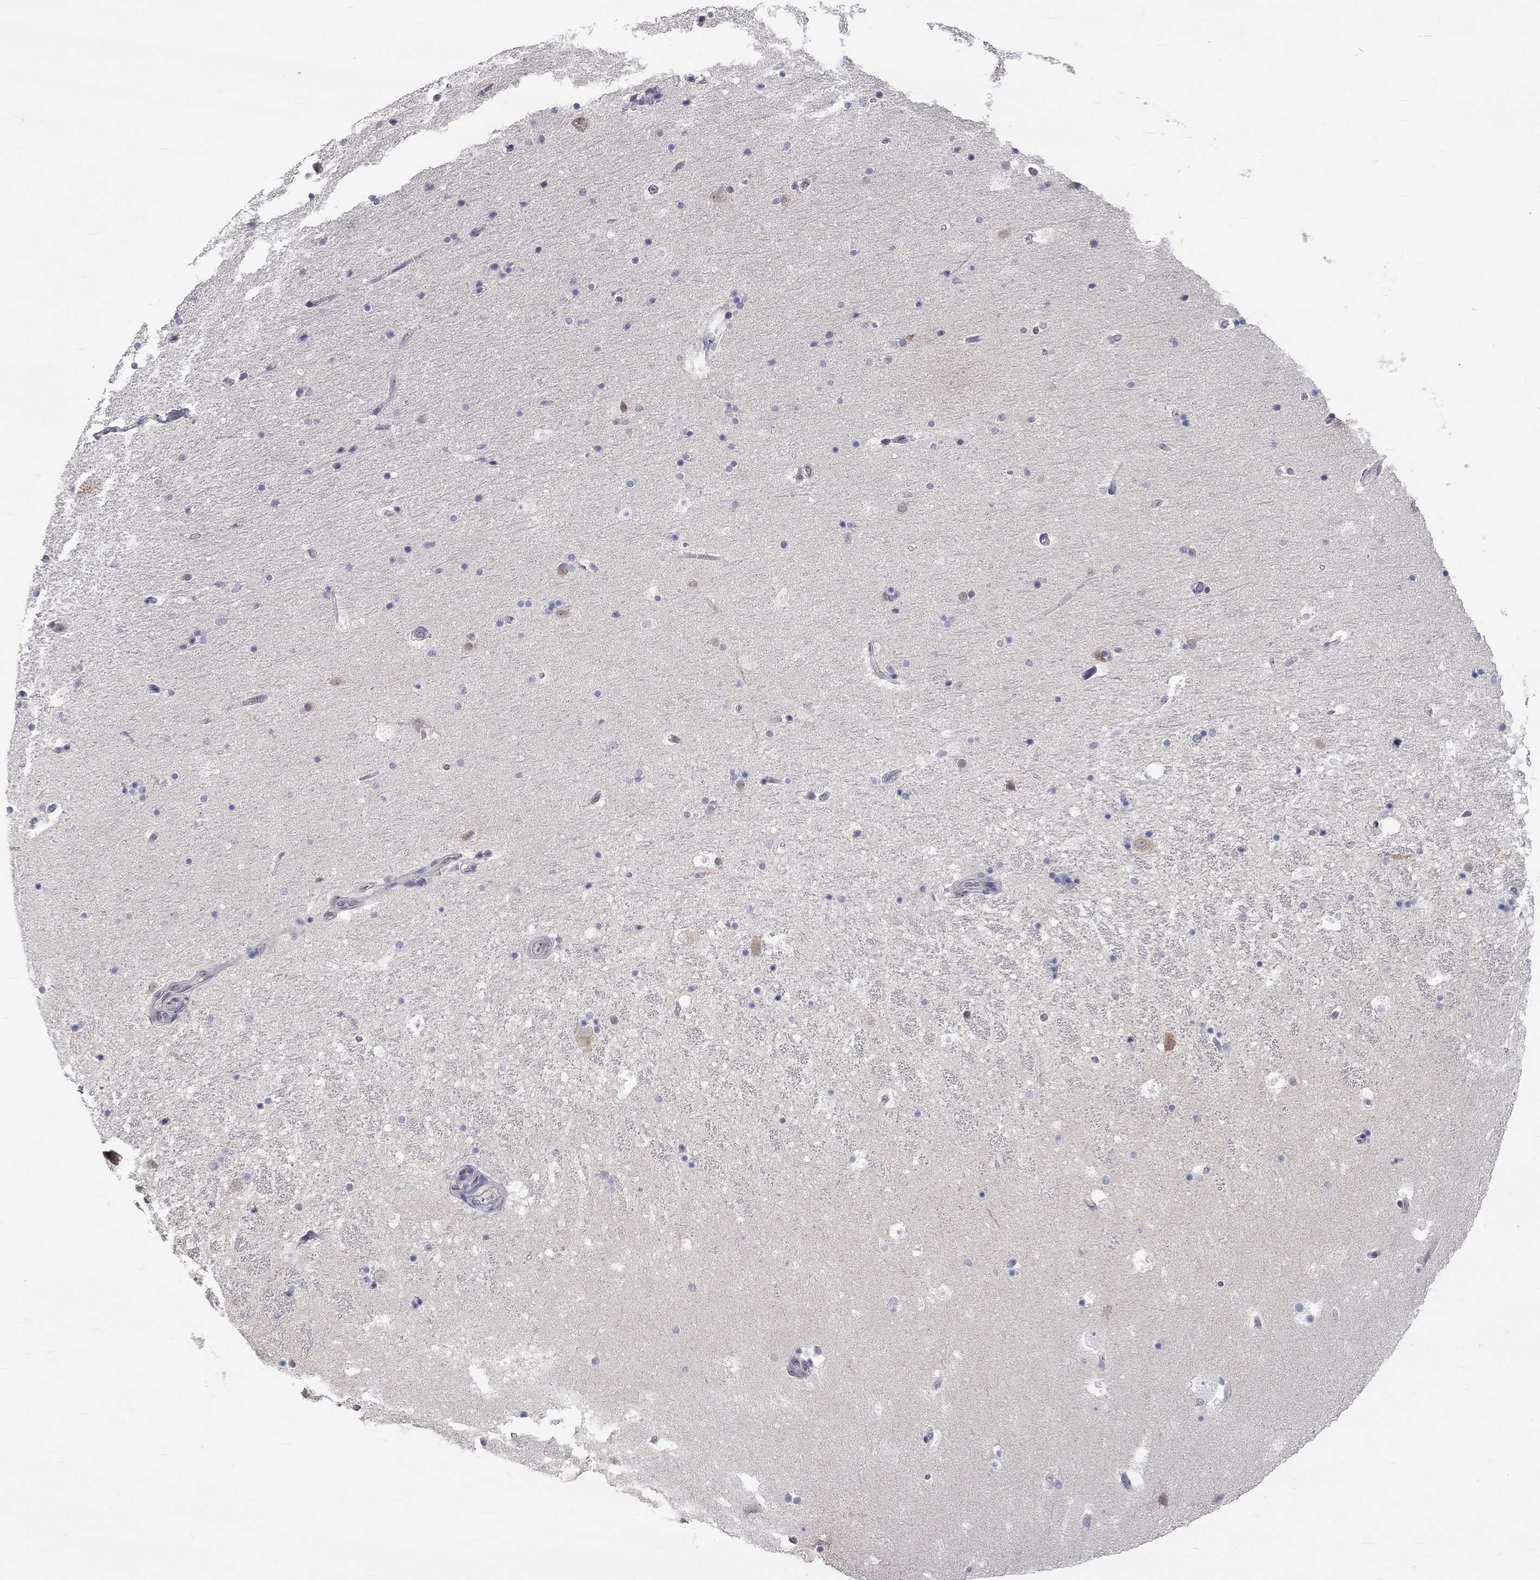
{"staining": {"intensity": "negative", "quantity": "none", "location": "none"}, "tissue": "hippocampus", "cell_type": "Glial cells", "image_type": "normal", "snomed": [{"axis": "morphology", "description": "Normal tissue, NOS"}, {"axis": "topography", "description": "Hippocampus"}], "caption": "Immunohistochemistry (IHC) of normal human hippocampus reveals no positivity in glial cells. (IHC, brightfield microscopy, high magnification).", "gene": "OPRK1", "patient": {"sex": "male", "age": 51}}